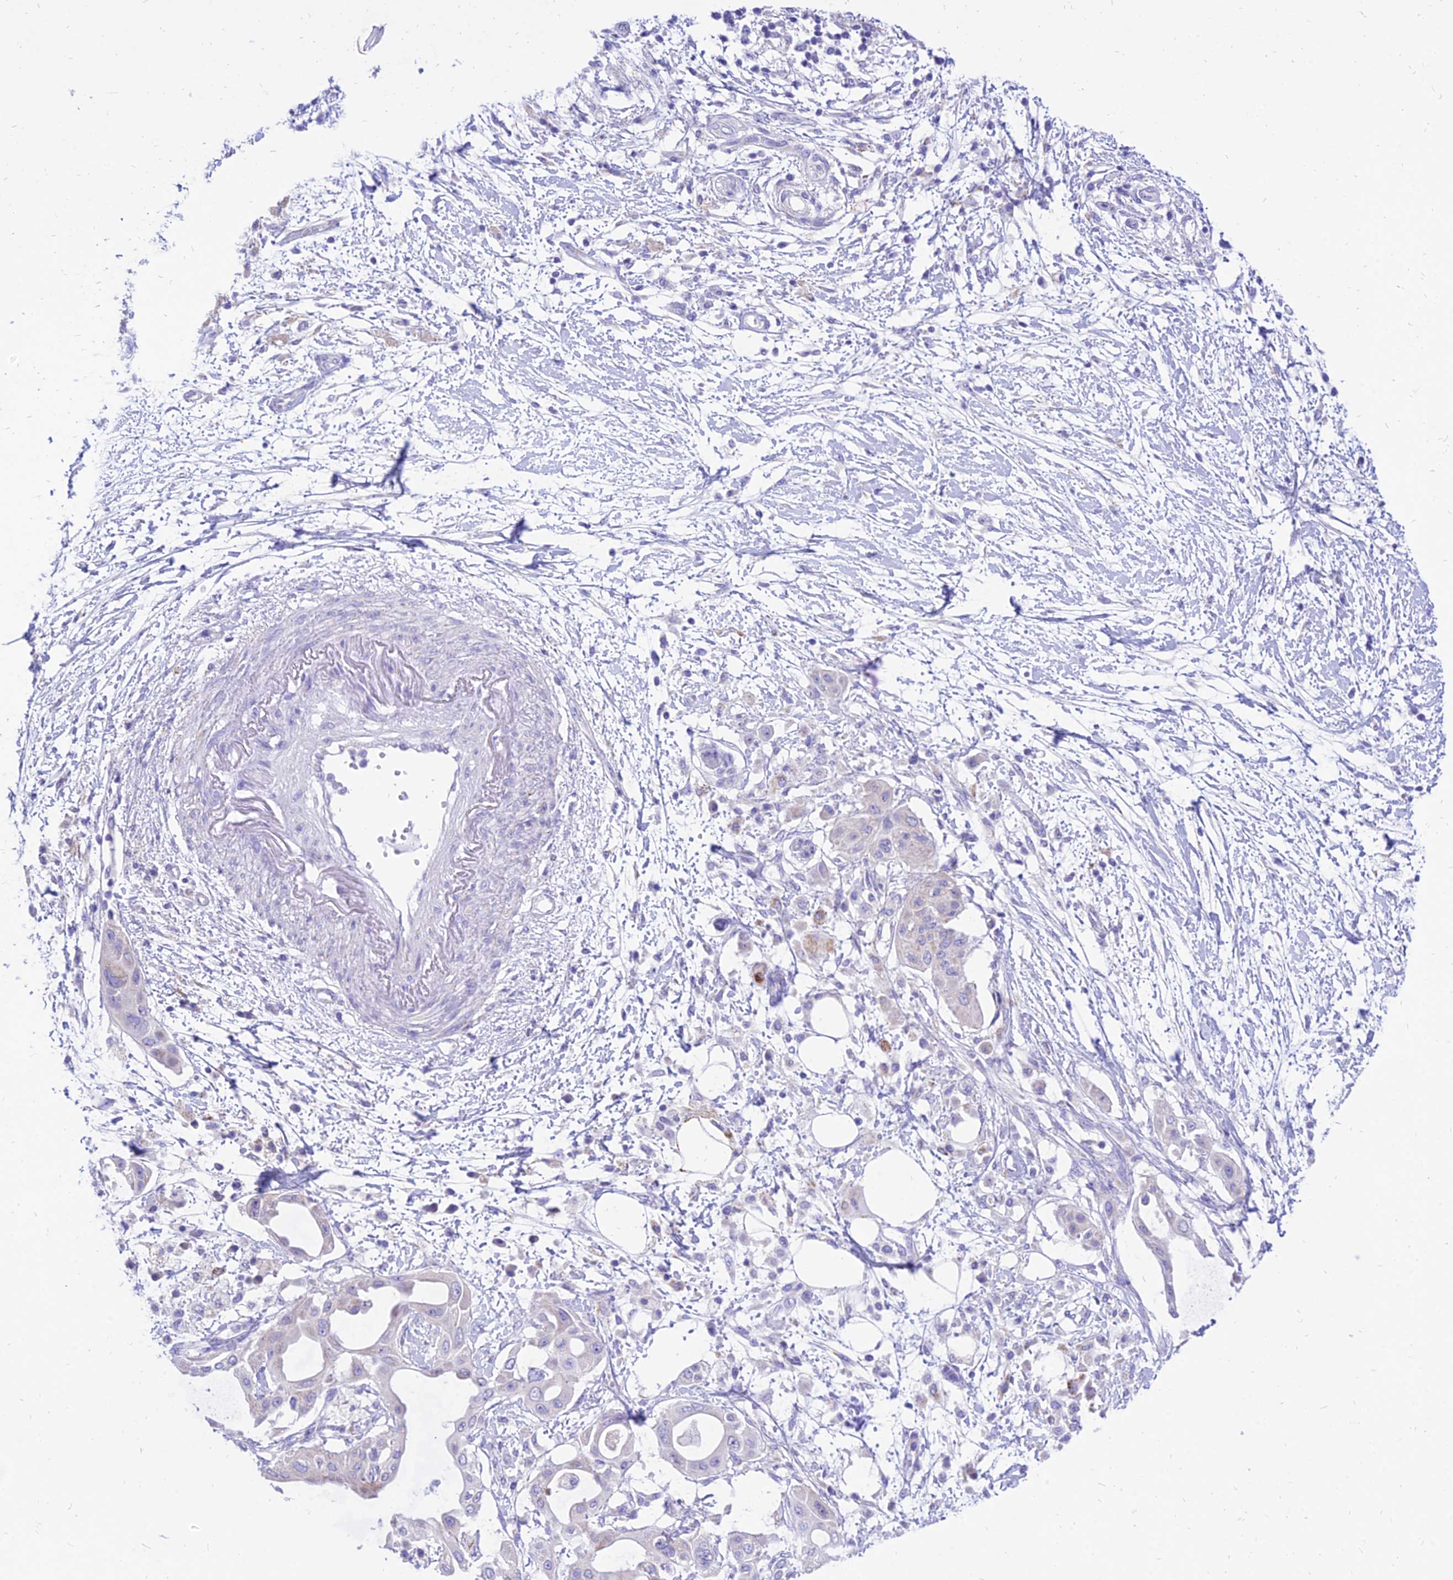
{"staining": {"intensity": "negative", "quantity": "none", "location": "none"}, "tissue": "pancreatic cancer", "cell_type": "Tumor cells", "image_type": "cancer", "snomed": [{"axis": "morphology", "description": "Adenocarcinoma, NOS"}, {"axis": "topography", "description": "Pancreas"}], "caption": "A histopathology image of pancreatic adenocarcinoma stained for a protein exhibits no brown staining in tumor cells.", "gene": "PKN3", "patient": {"sex": "male", "age": 68}}